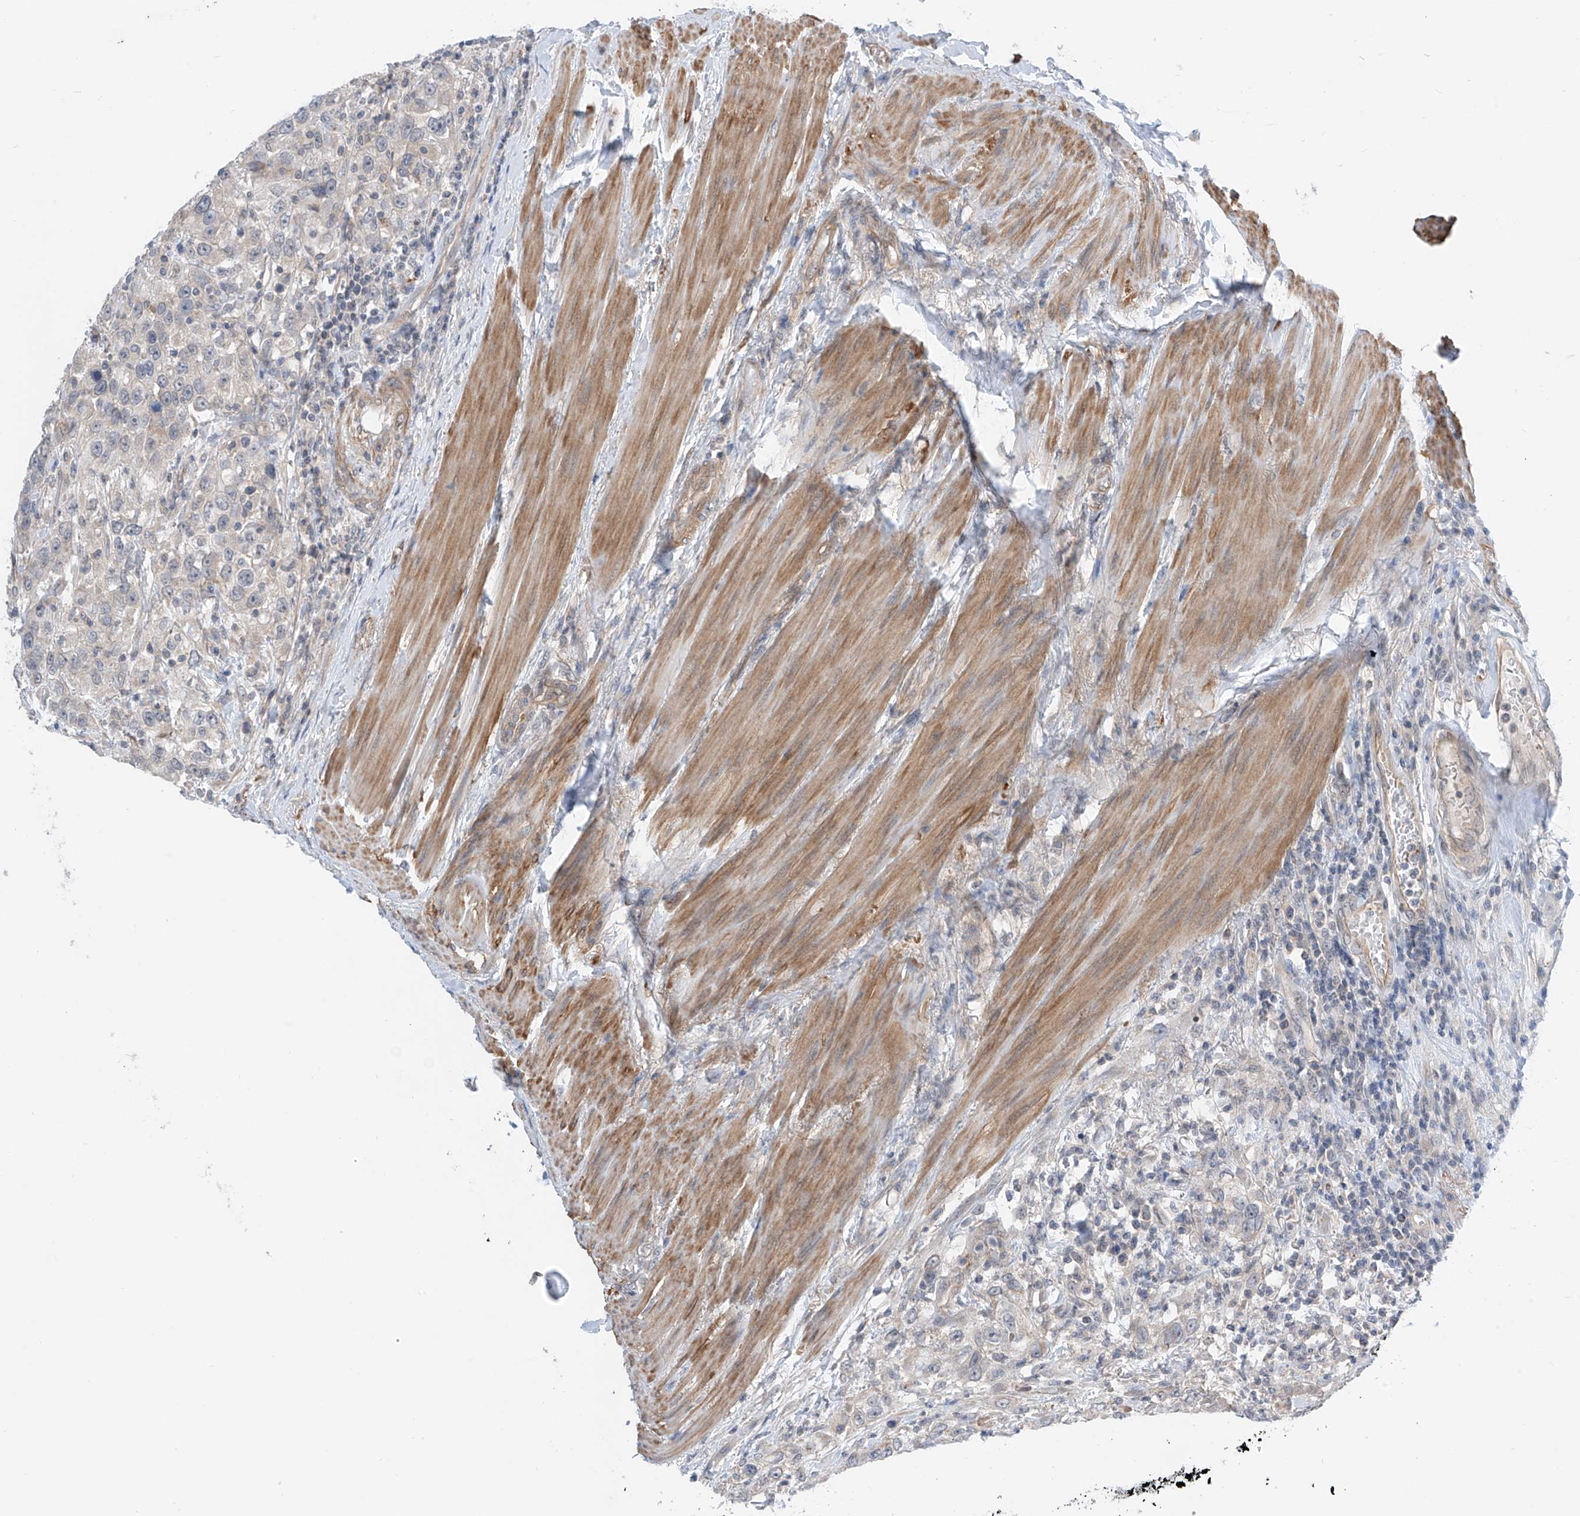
{"staining": {"intensity": "negative", "quantity": "none", "location": "none"}, "tissue": "urothelial cancer", "cell_type": "Tumor cells", "image_type": "cancer", "snomed": [{"axis": "morphology", "description": "Urothelial carcinoma, High grade"}, {"axis": "topography", "description": "Urinary bladder"}], "caption": "Tumor cells show no significant staining in urothelial cancer. Brightfield microscopy of immunohistochemistry (IHC) stained with DAB (3,3'-diaminobenzidine) (brown) and hematoxylin (blue), captured at high magnification.", "gene": "ABLIM2", "patient": {"sex": "female", "age": 80}}